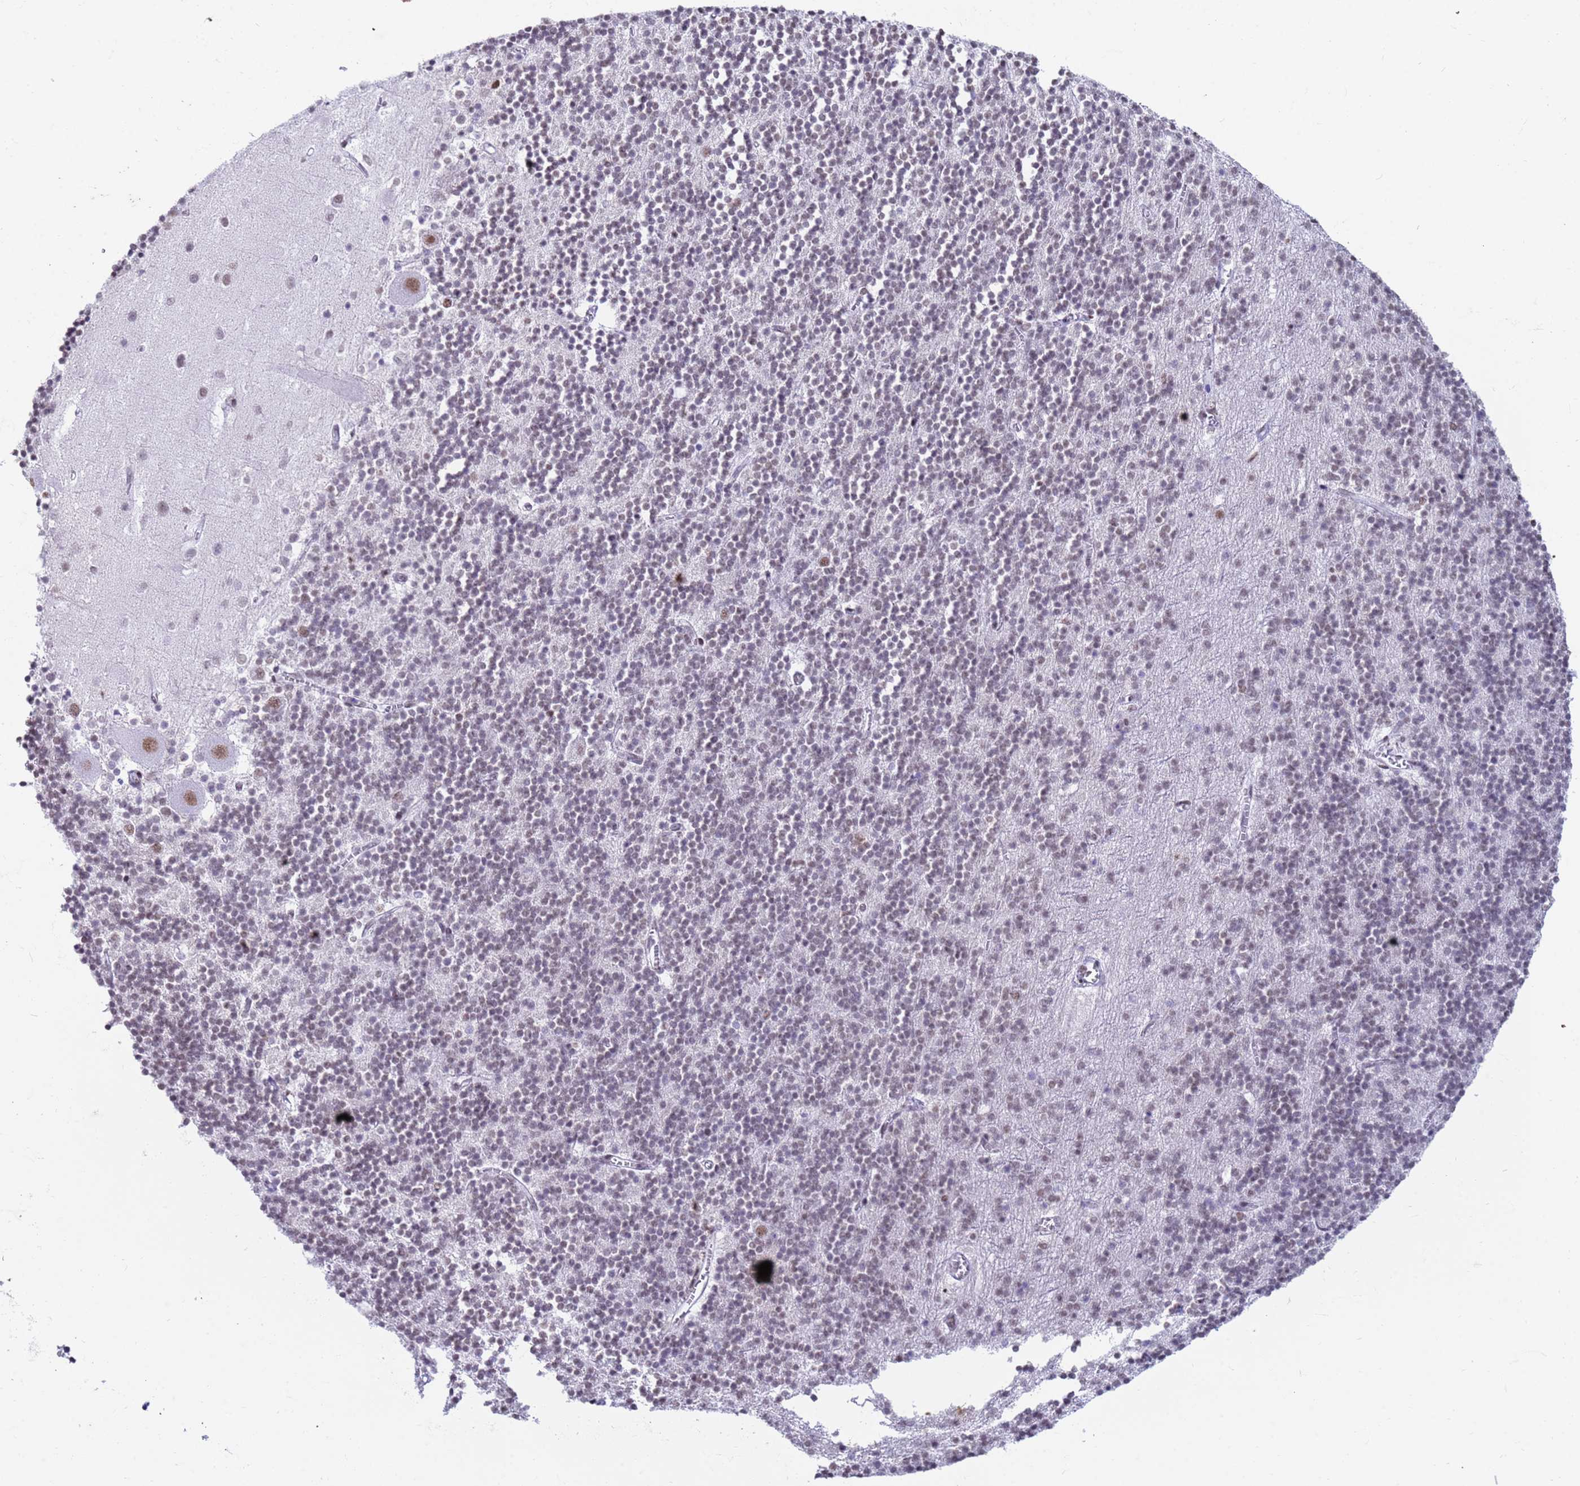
{"staining": {"intensity": "weak", "quantity": "25%-75%", "location": "nuclear"}, "tissue": "cerebellum", "cell_type": "Cells in granular layer", "image_type": "normal", "snomed": [{"axis": "morphology", "description": "Normal tissue, NOS"}, {"axis": "topography", "description": "Cerebellum"}], "caption": "Normal cerebellum demonstrates weak nuclear expression in approximately 25%-75% of cells in granular layer.", "gene": "FAM170B", "patient": {"sex": "male", "age": 54}}